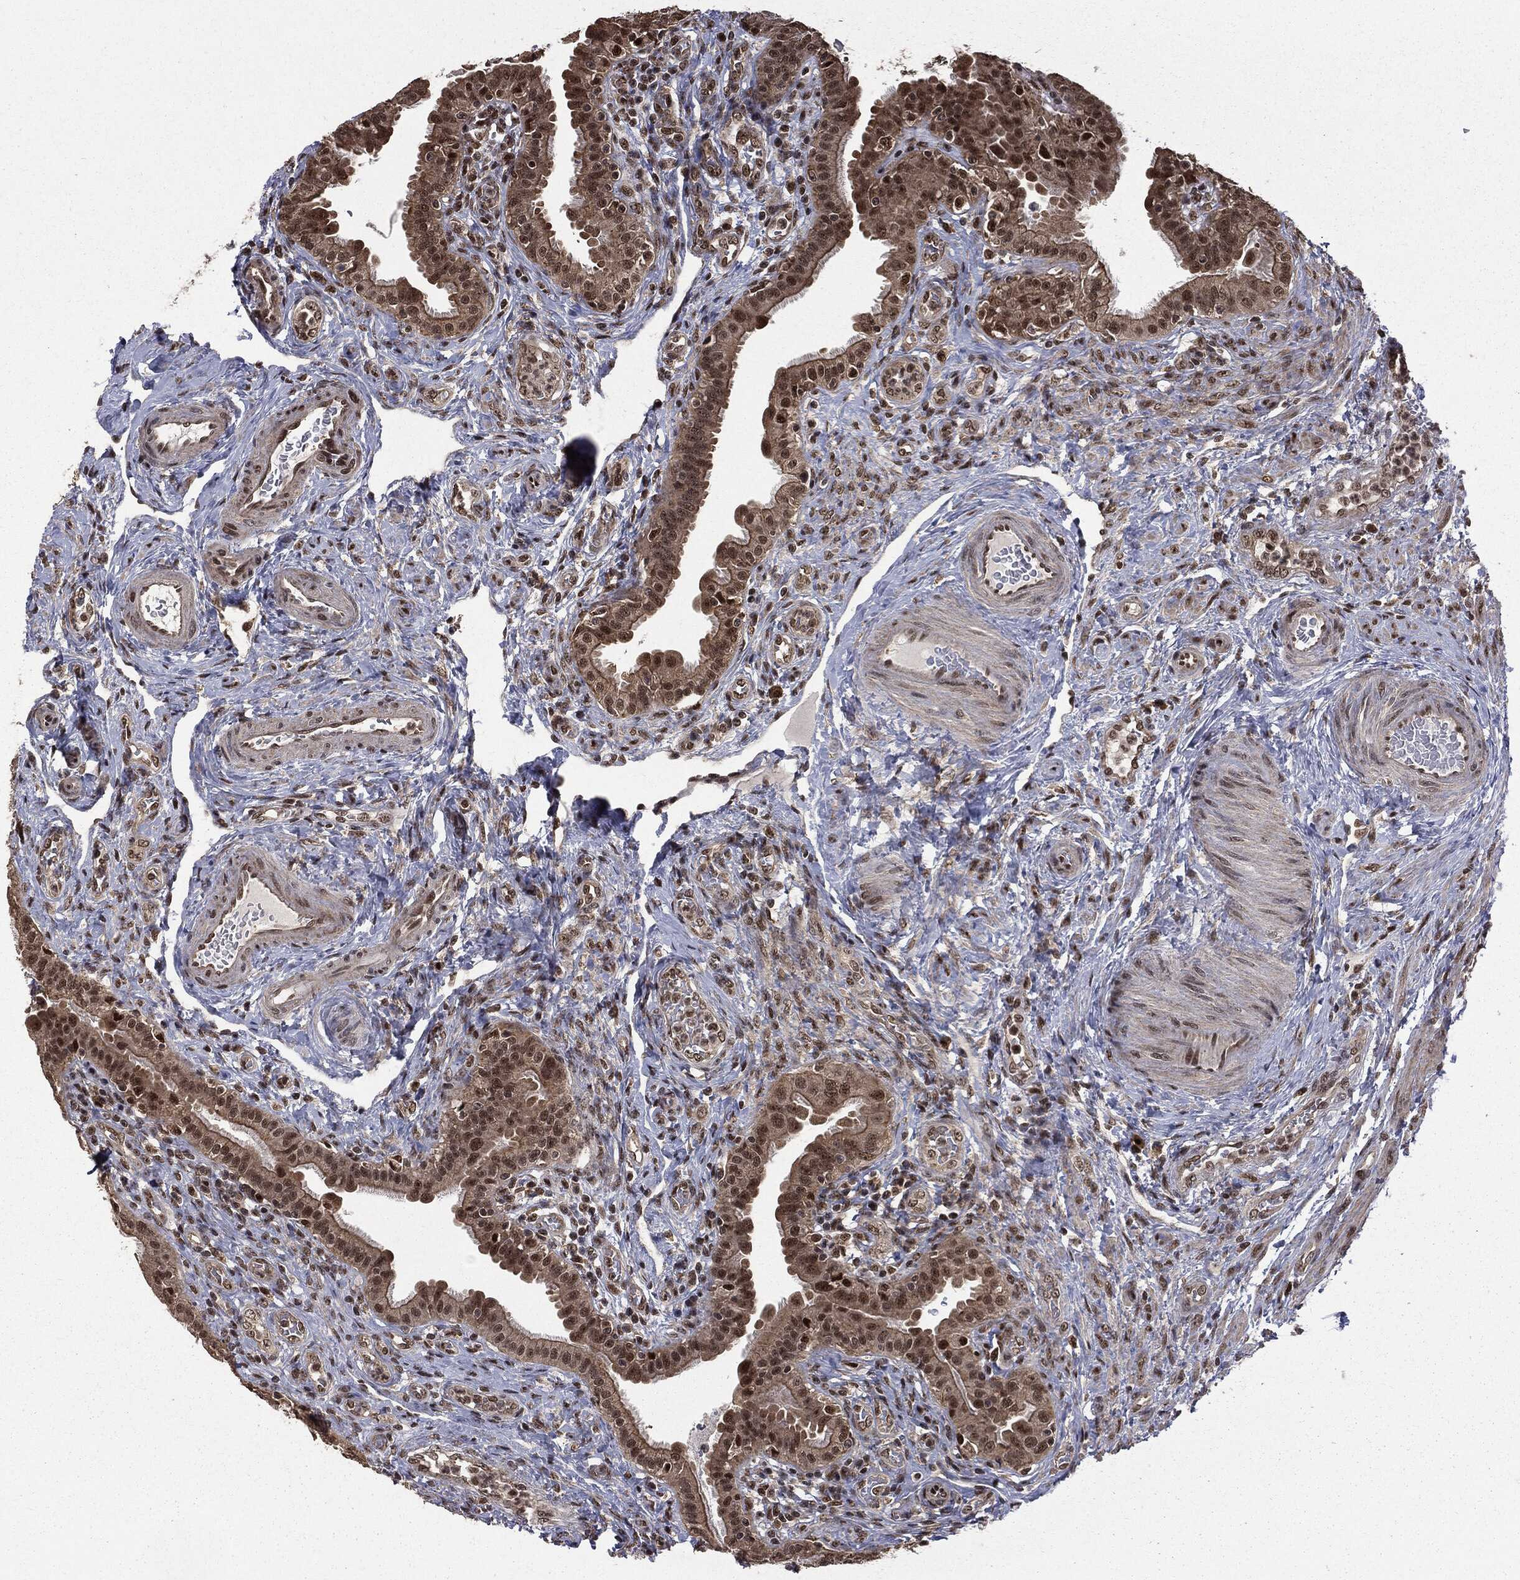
{"staining": {"intensity": "moderate", "quantity": "25%-75%", "location": "cytoplasmic/membranous,nuclear"}, "tissue": "fallopian tube", "cell_type": "Glandular cells", "image_type": "normal", "snomed": [{"axis": "morphology", "description": "Normal tissue, NOS"}, {"axis": "topography", "description": "Fallopian tube"}], "caption": "Brown immunohistochemical staining in normal fallopian tube exhibits moderate cytoplasmic/membranous,nuclear staining in approximately 25%-75% of glandular cells.", "gene": "JMJD6", "patient": {"sex": "female", "age": 41}}